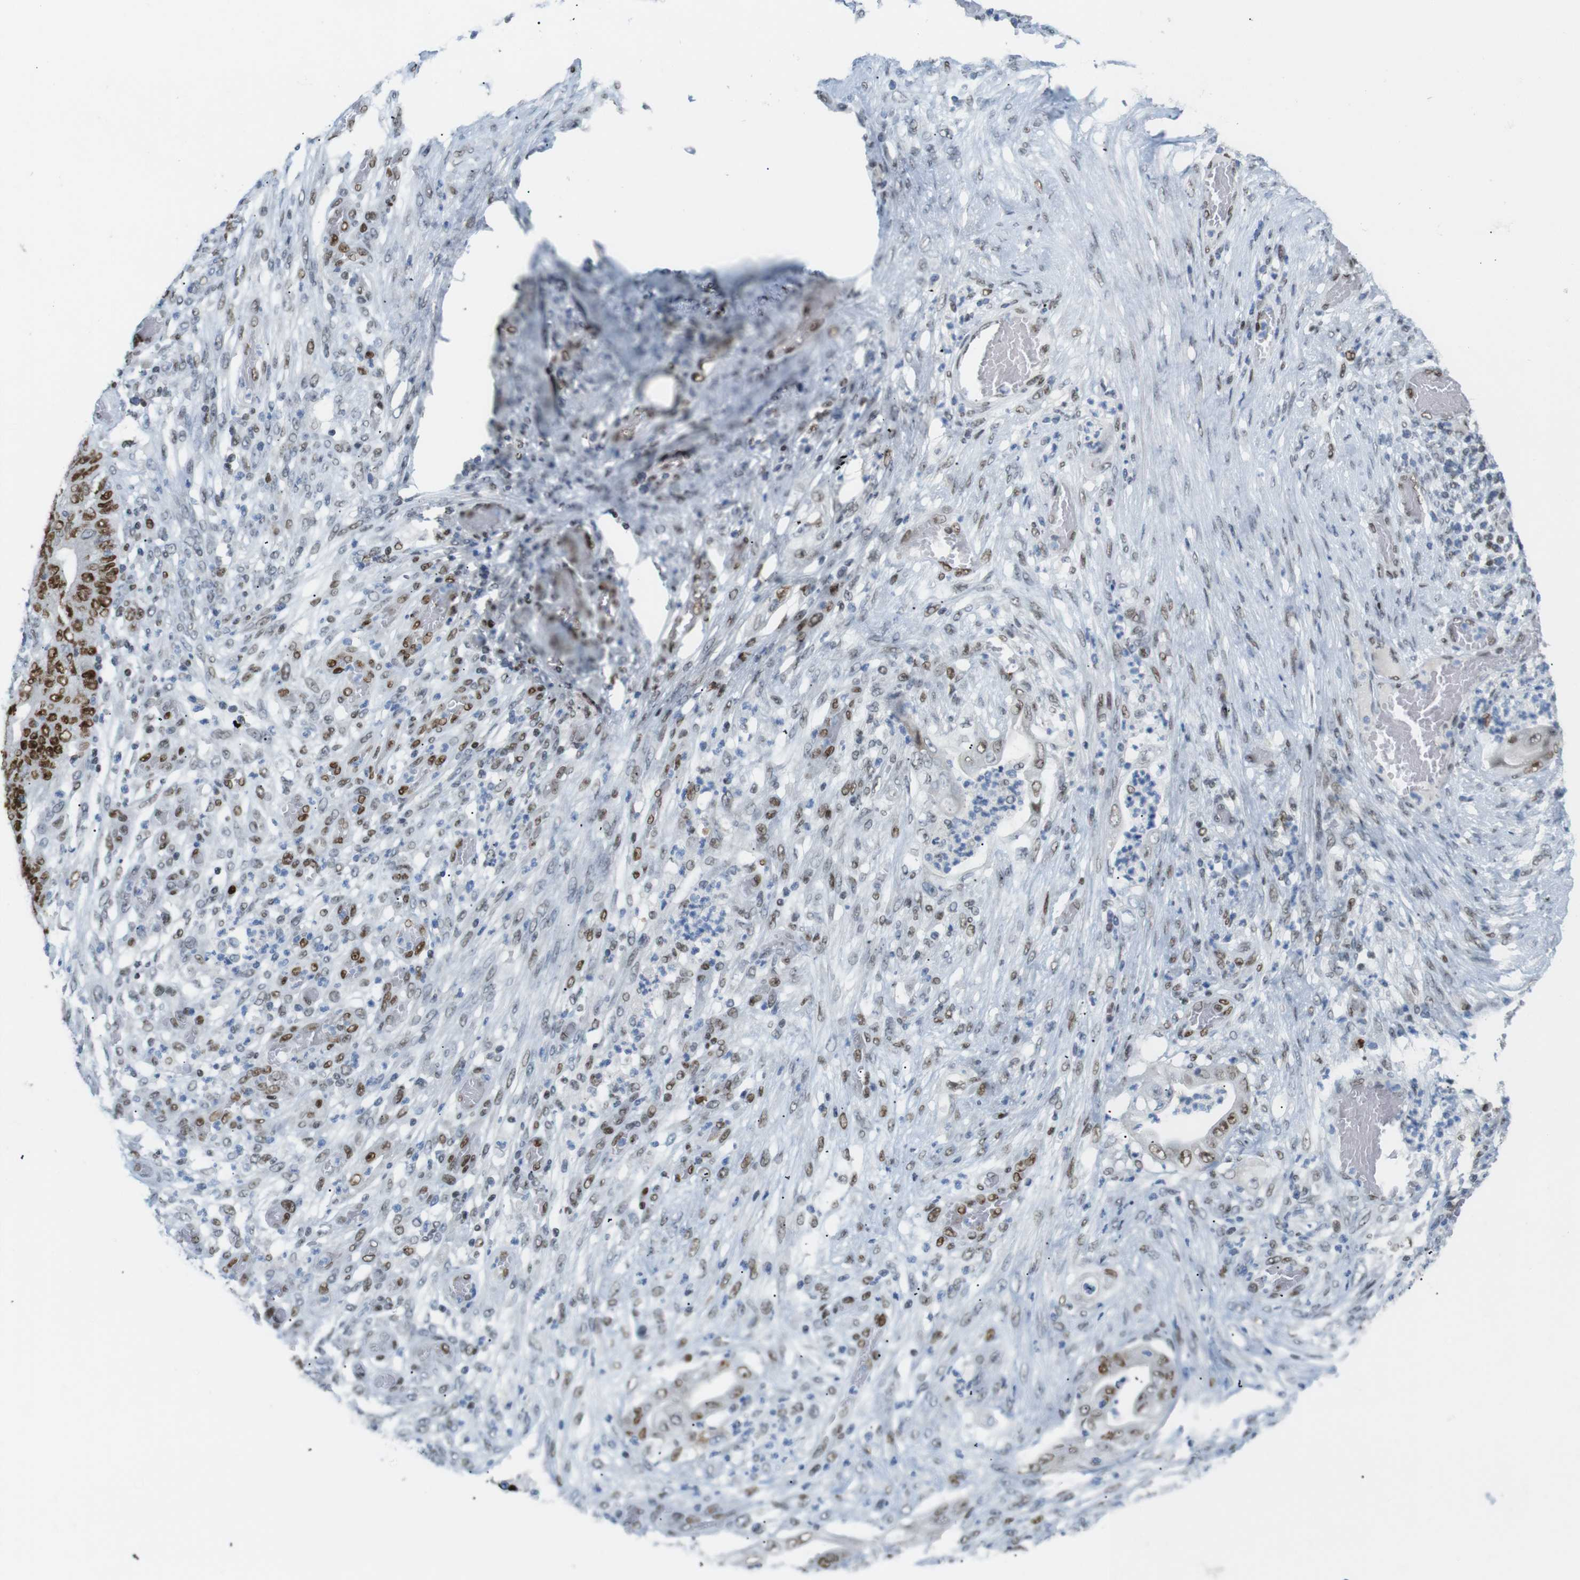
{"staining": {"intensity": "strong", "quantity": ">75%", "location": "nuclear"}, "tissue": "stomach cancer", "cell_type": "Tumor cells", "image_type": "cancer", "snomed": [{"axis": "morphology", "description": "Adenocarcinoma, NOS"}, {"axis": "topography", "description": "Stomach"}], "caption": "Adenocarcinoma (stomach) stained with a protein marker demonstrates strong staining in tumor cells.", "gene": "RIOX2", "patient": {"sex": "female", "age": 73}}